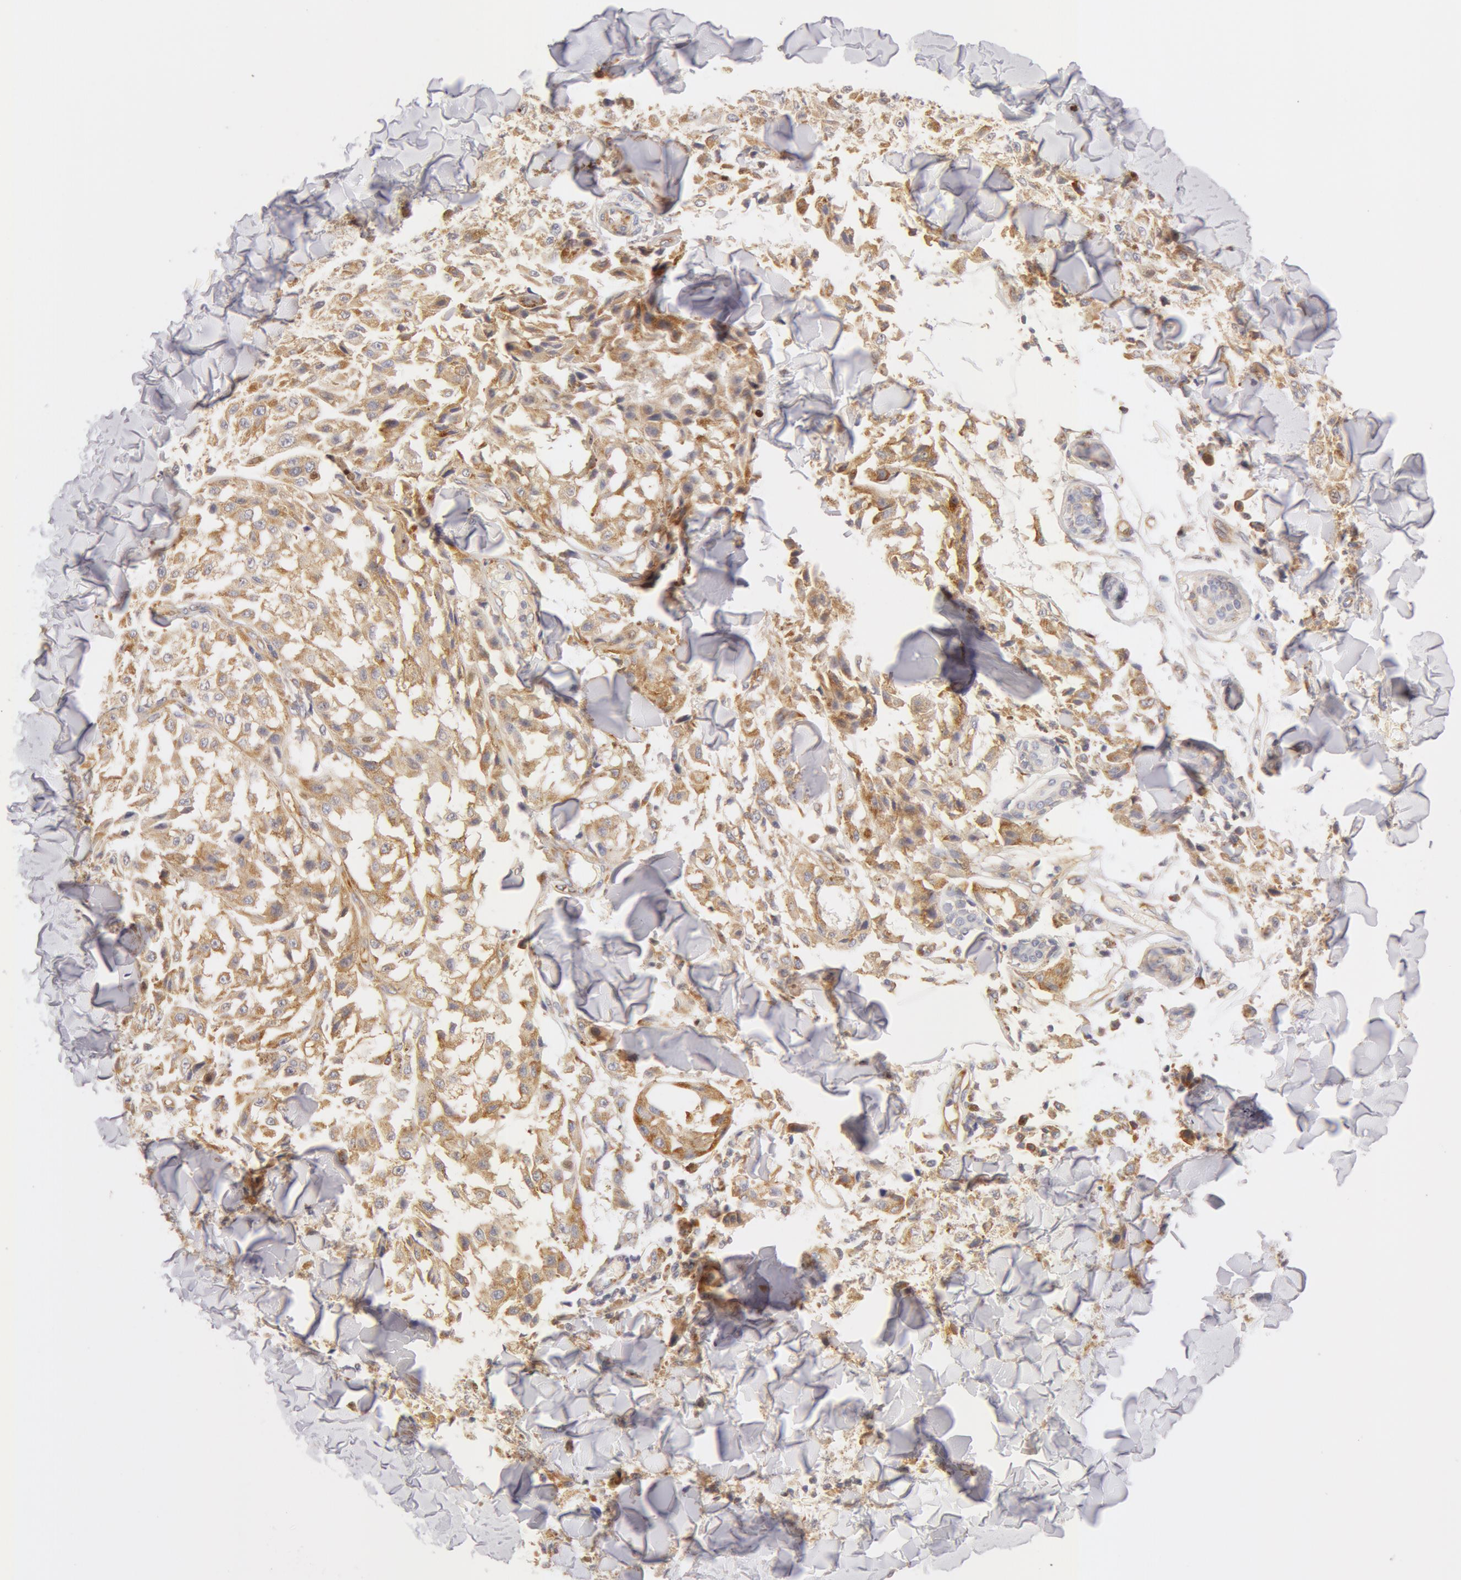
{"staining": {"intensity": "weak", "quantity": ">75%", "location": "cytoplasmic/membranous"}, "tissue": "melanoma", "cell_type": "Tumor cells", "image_type": "cancer", "snomed": [{"axis": "morphology", "description": "Malignant melanoma, NOS"}, {"axis": "topography", "description": "Skin"}], "caption": "Melanoma was stained to show a protein in brown. There is low levels of weak cytoplasmic/membranous positivity in approximately >75% of tumor cells. Immunohistochemistry (ihc) stains the protein of interest in brown and the nuclei are stained blue.", "gene": "DDX3Y", "patient": {"sex": "female", "age": 64}}